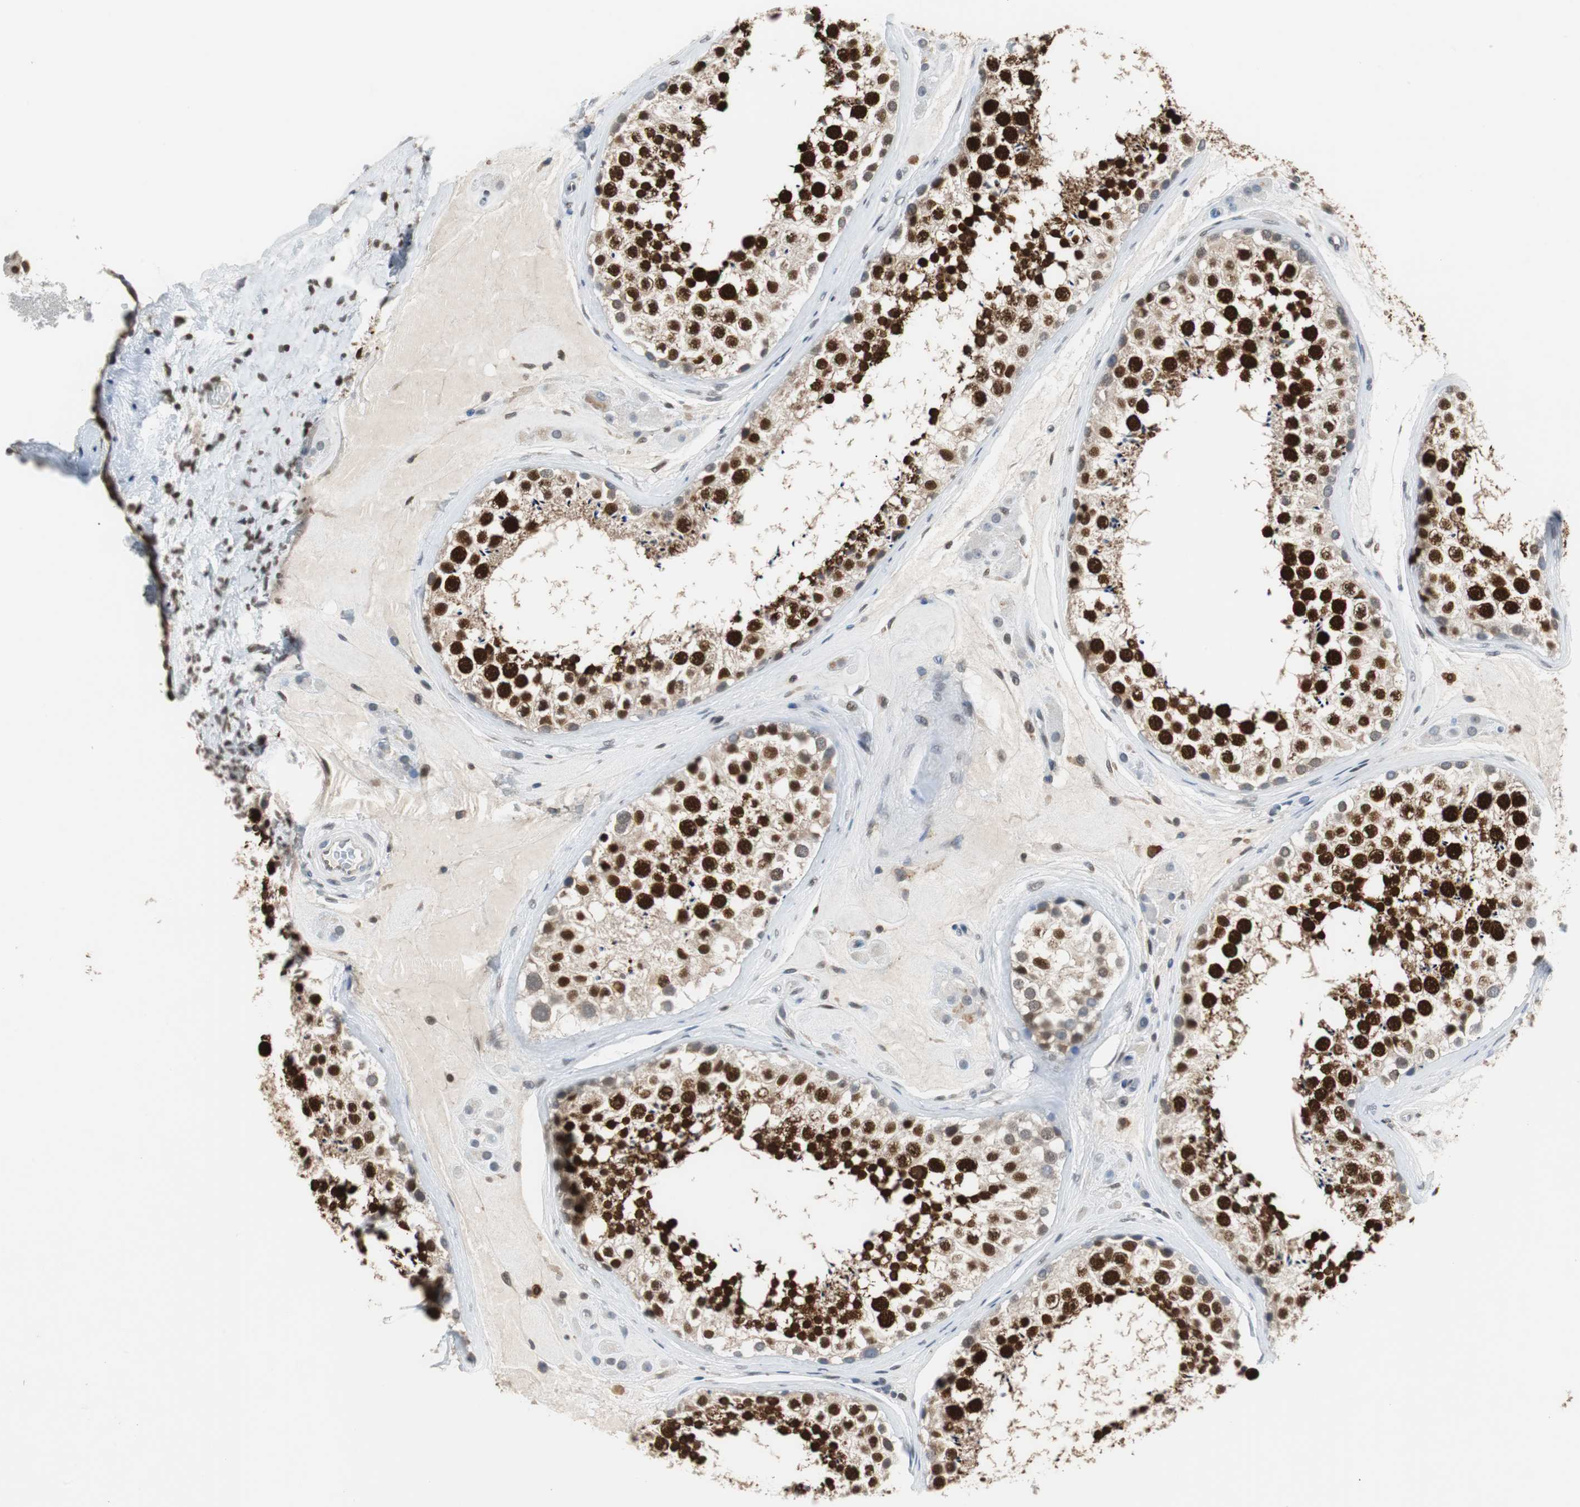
{"staining": {"intensity": "strong", "quantity": ">75%", "location": "cytoplasmic/membranous,nuclear"}, "tissue": "testis", "cell_type": "Cells in seminiferous ducts", "image_type": "normal", "snomed": [{"axis": "morphology", "description": "Normal tissue, NOS"}, {"axis": "topography", "description": "Testis"}], "caption": "IHC image of unremarkable human testis stained for a protein (brown), which exhibits high levels of strong cytoplasmic/membranous,nuclear positivity in approximately >75% of cells in seminiferous ducts.", "gene": "SIRT1", "patient": {"sex": "male", "age": 46}}